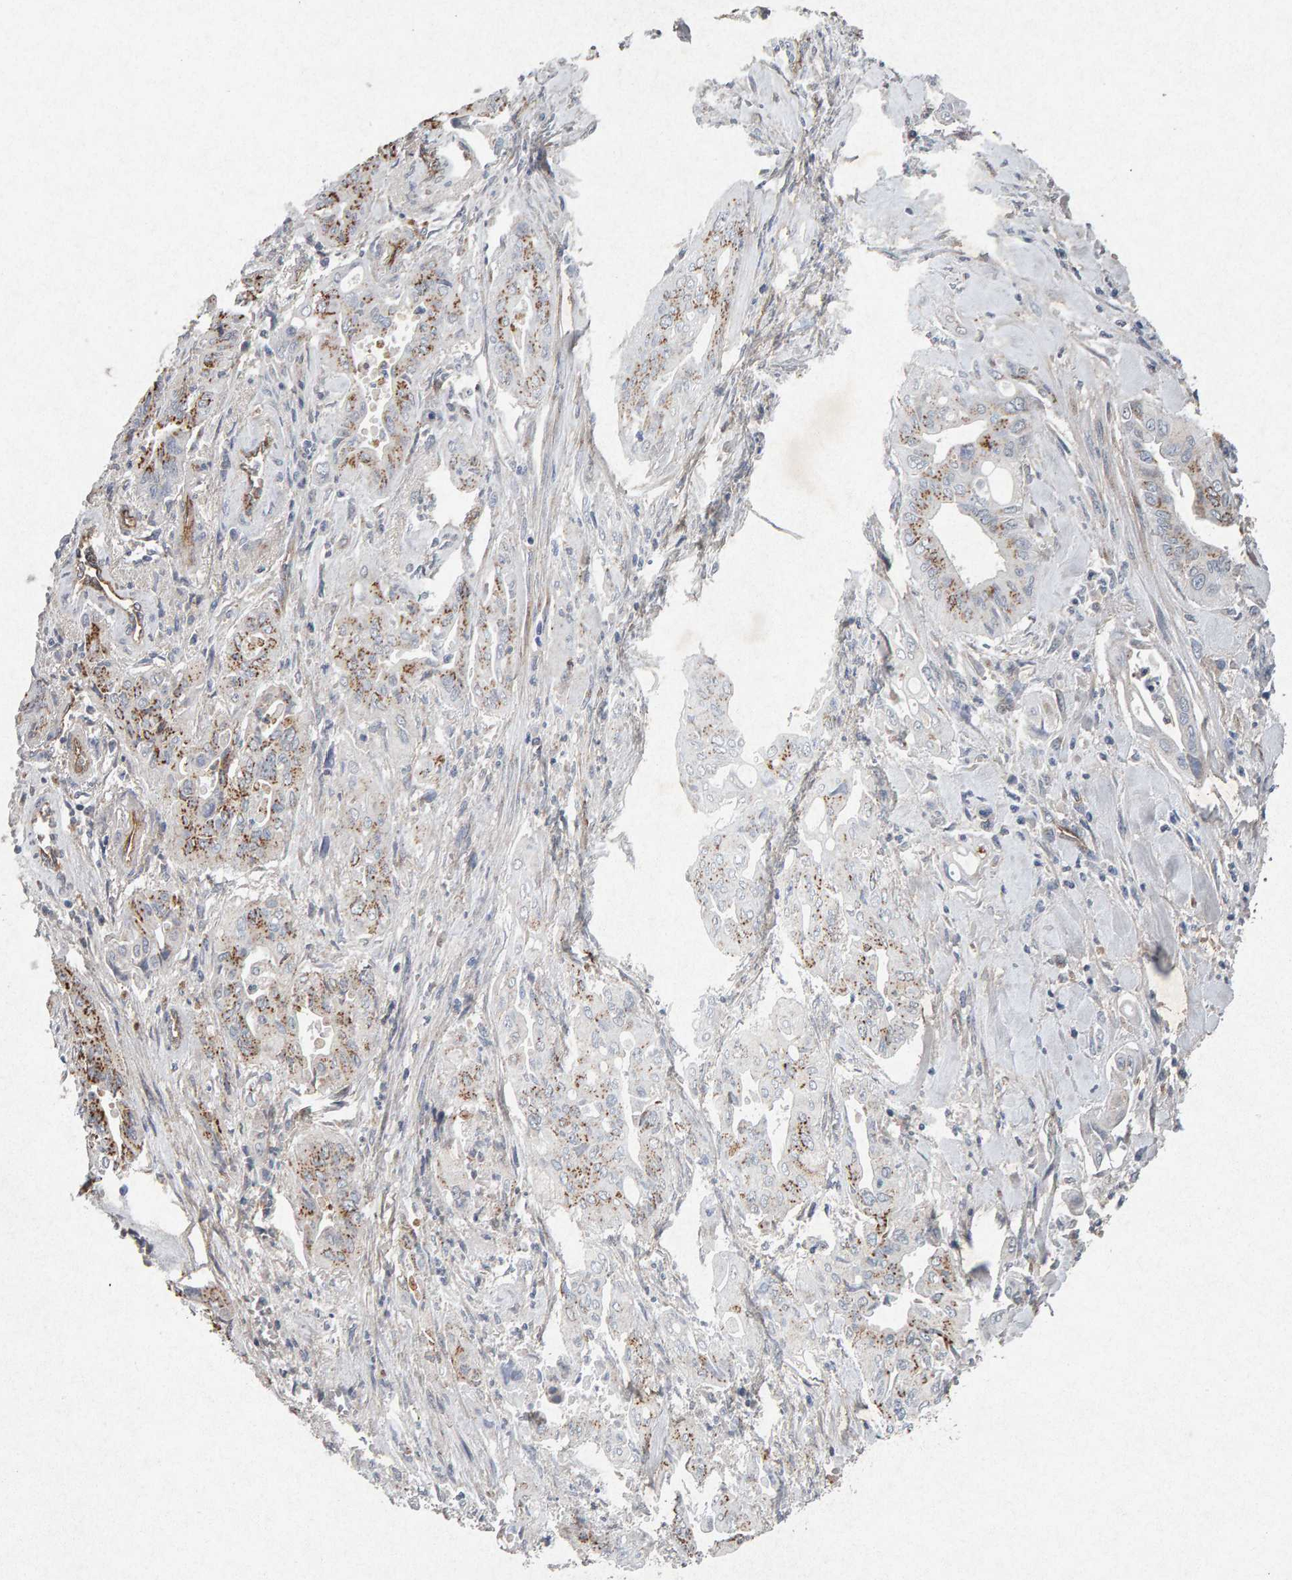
{"staining": {"intensity": "moderate", "quantity": "25%-75%", "location": "cytoplasmic/membranous"}, "tissue": "pancreatic cancer", "cell_type": "Tumor cells", "image_type": "cancer", "snomed": [{"axis": "morphology", "description": "Adenocarcinoma, NOS"}, {"axis": "topography", "description": "Pancreas"}], "caption": "Moderate cytoplasmic/membranous staining is identified in approximately 25%-75% of tumor cells in adenocarcinoma (pancreatic).", "gene": "PTPRM", "patient": {"sex": "male", "age": 77}}